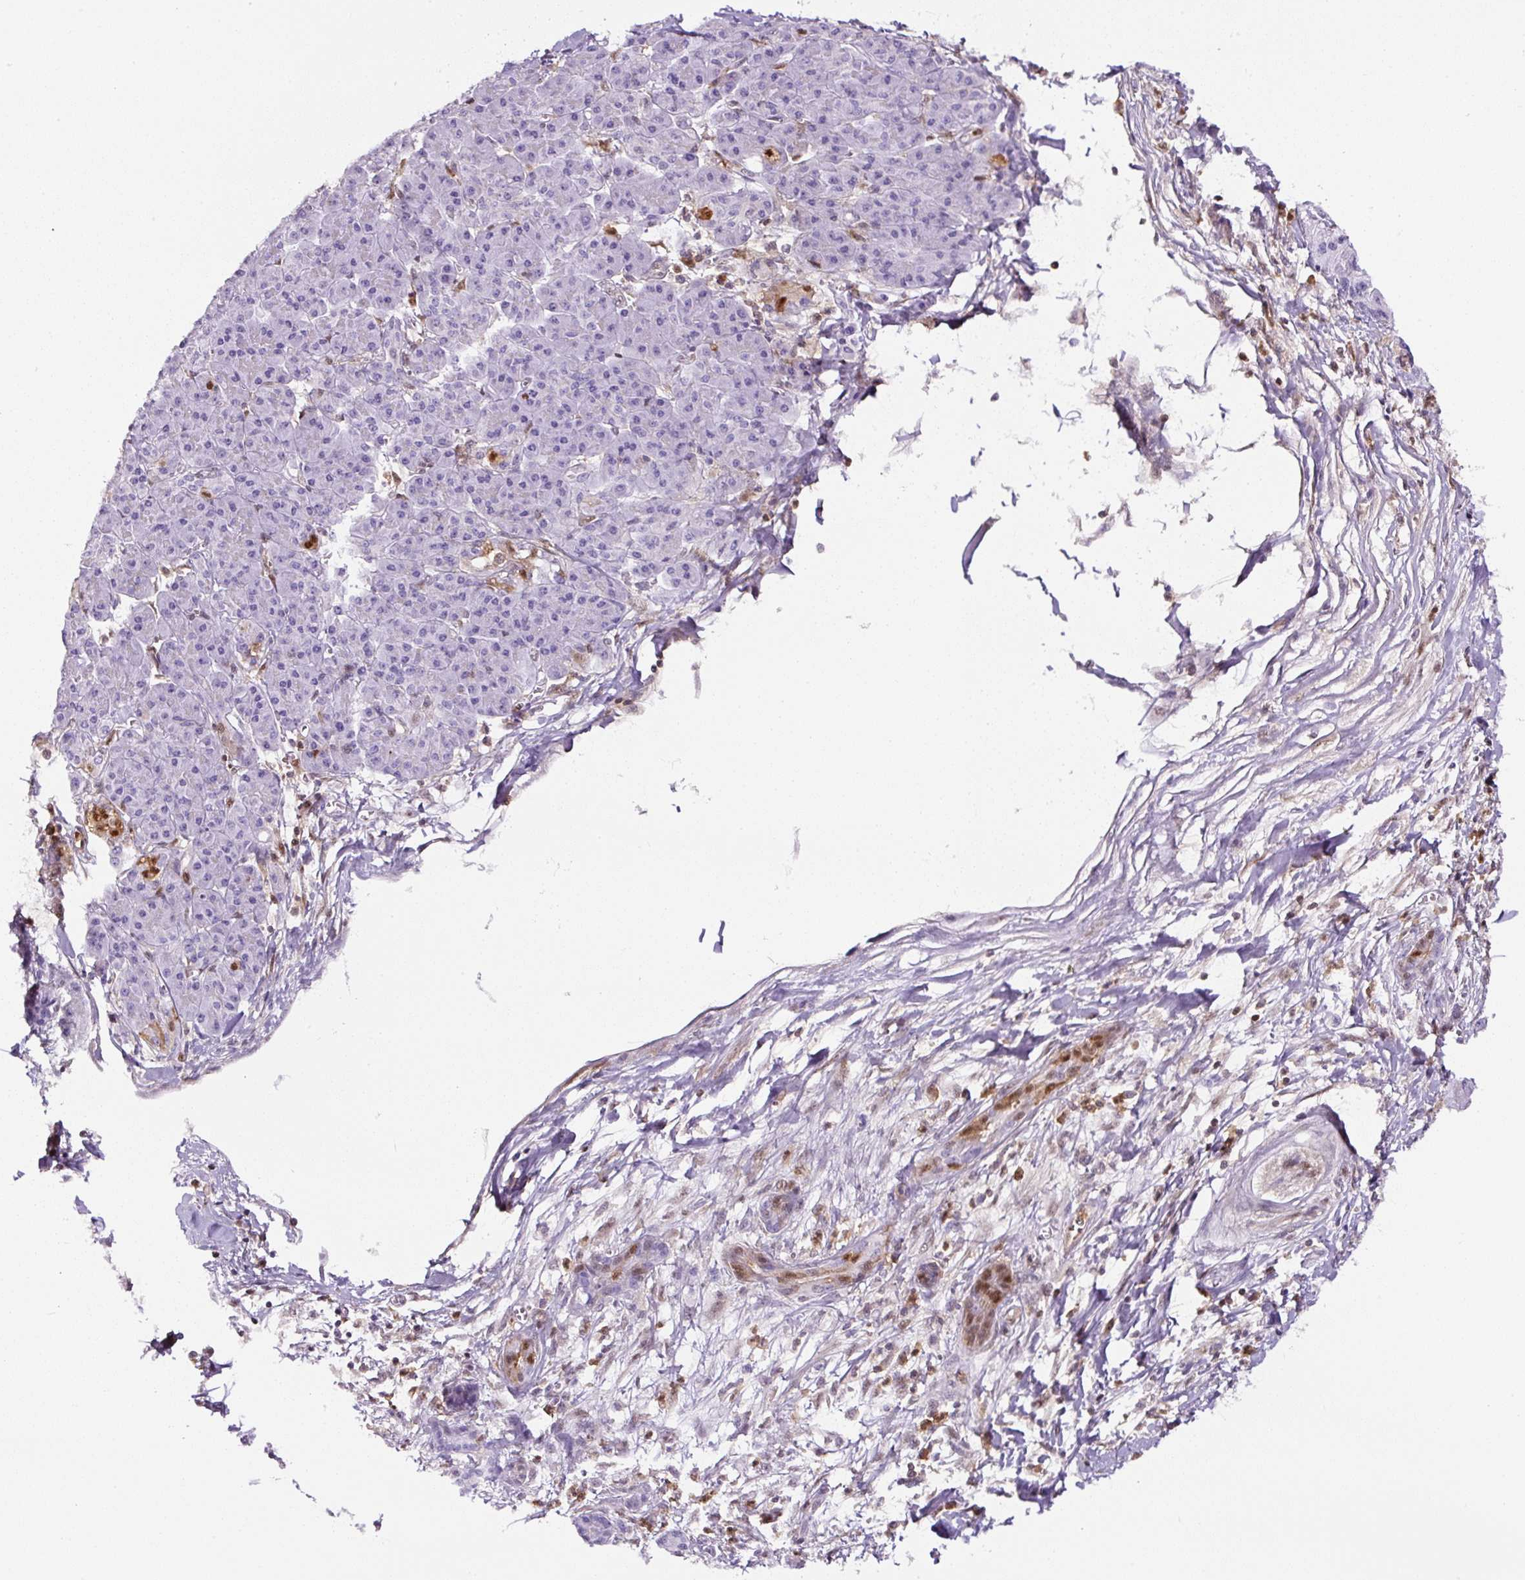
{"staining": {"intensity": "negative", "quantity": "none", "location": "none"}, "tissue": "pancreatic cancer", "cell_type": "Tumor cells", "image_type": "cancer", "snomed": [{"axis": "morphology", "description": "Adenocarcinoma, NOS"}, {"axis": "topography", "description": "Pancreas"}], "caption": "Protein analysis of pancreatic cancer displays no significant staining in tumor cells.", "gene": "ANXA1", "patient": {"sex": "male", "age": 61}}